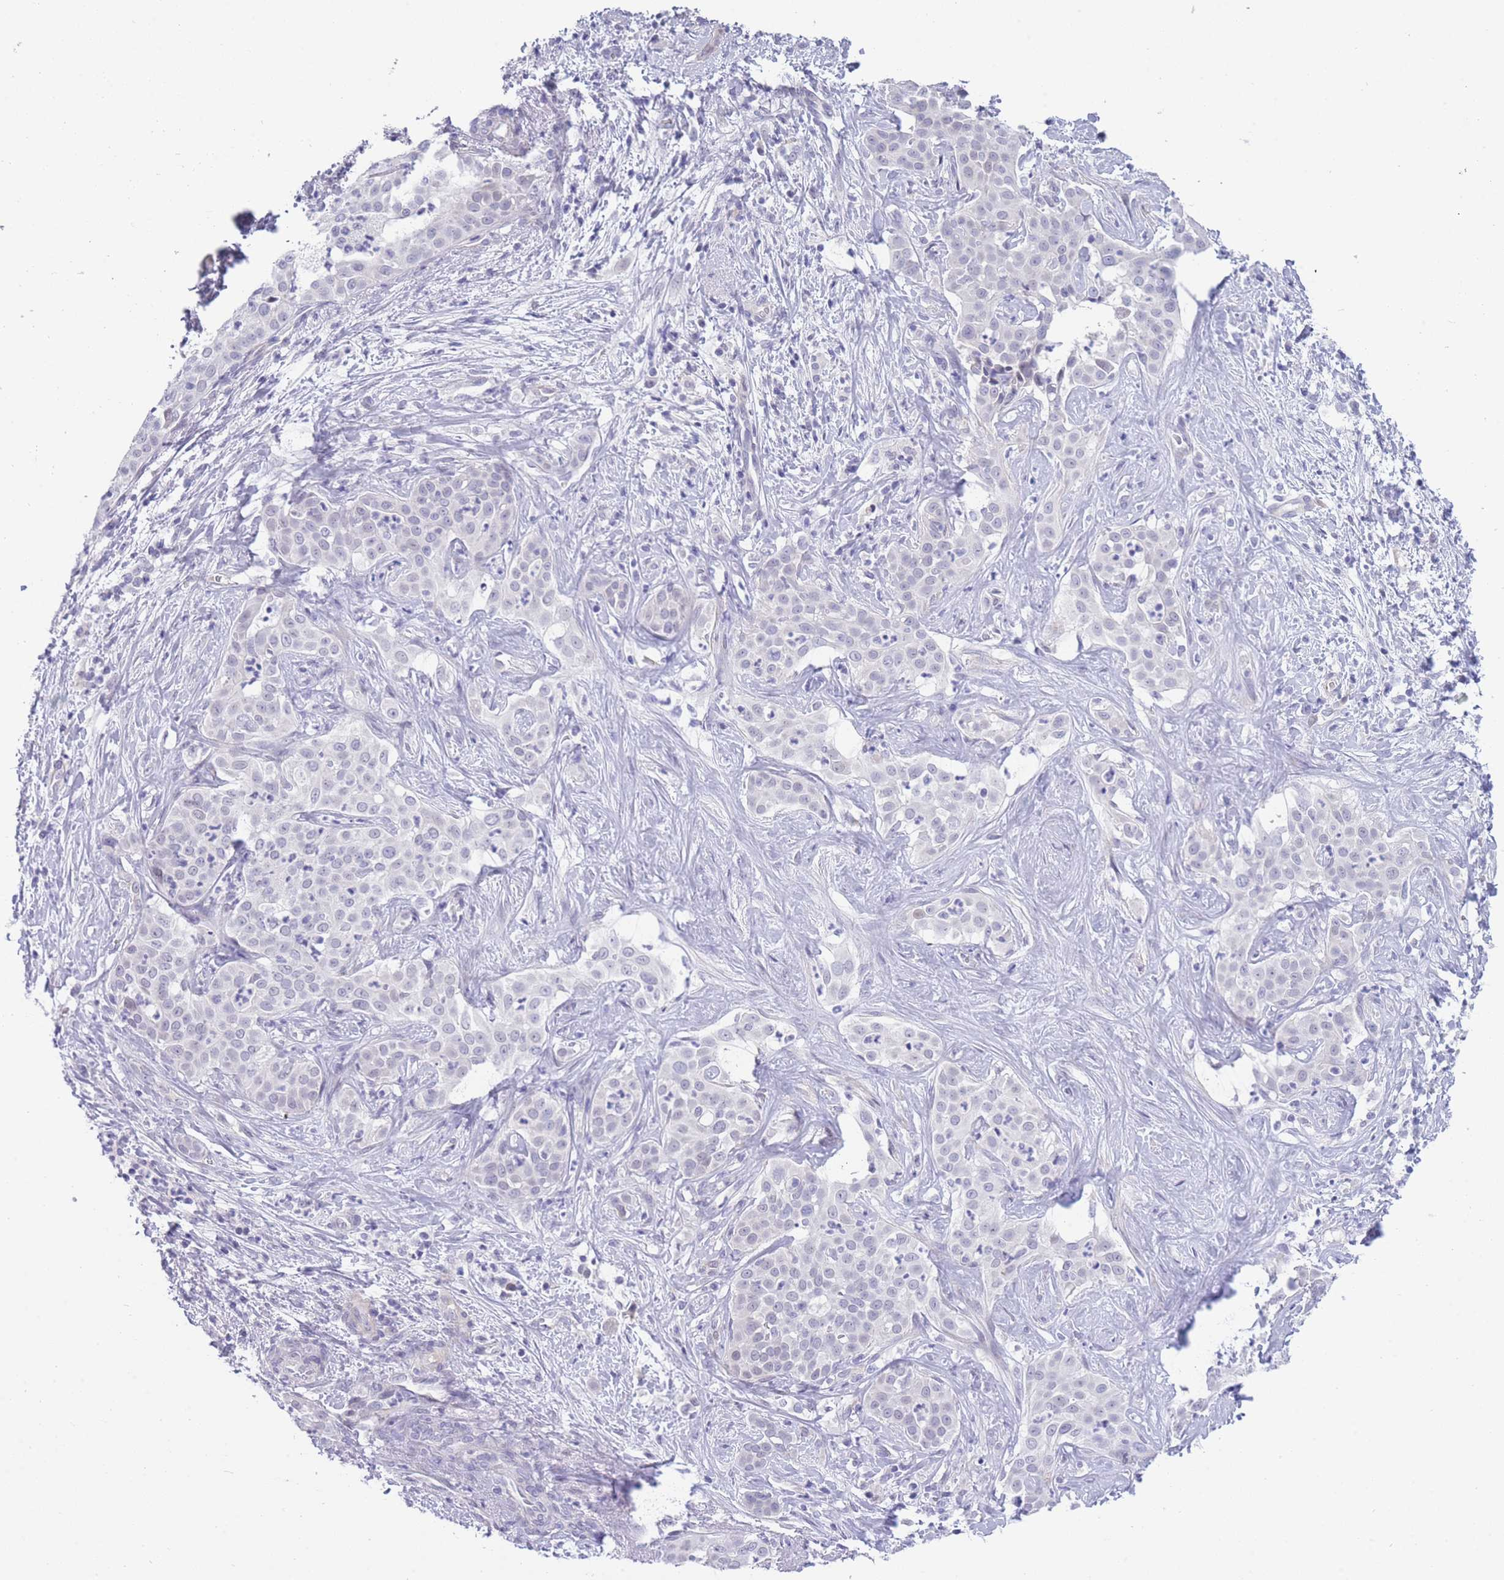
{"staining": {"intensity": "negative", "quantity": "none", "location": "none"}, "tissue": "liver cancer", "cell_type": "Tumor cells", "image_type": "cancer", "snomed": [{"axis": "morphology", "description": "Cholangiocarcinoma"}, {"axis": "topography", "description": "Liver"}], "caption": "The image demonstrates no staining of tumor cells in liver cancer (cholangiocarcinoma).", "gene": "PRR23B", "patient": {"sex": "male", "age": 67}}